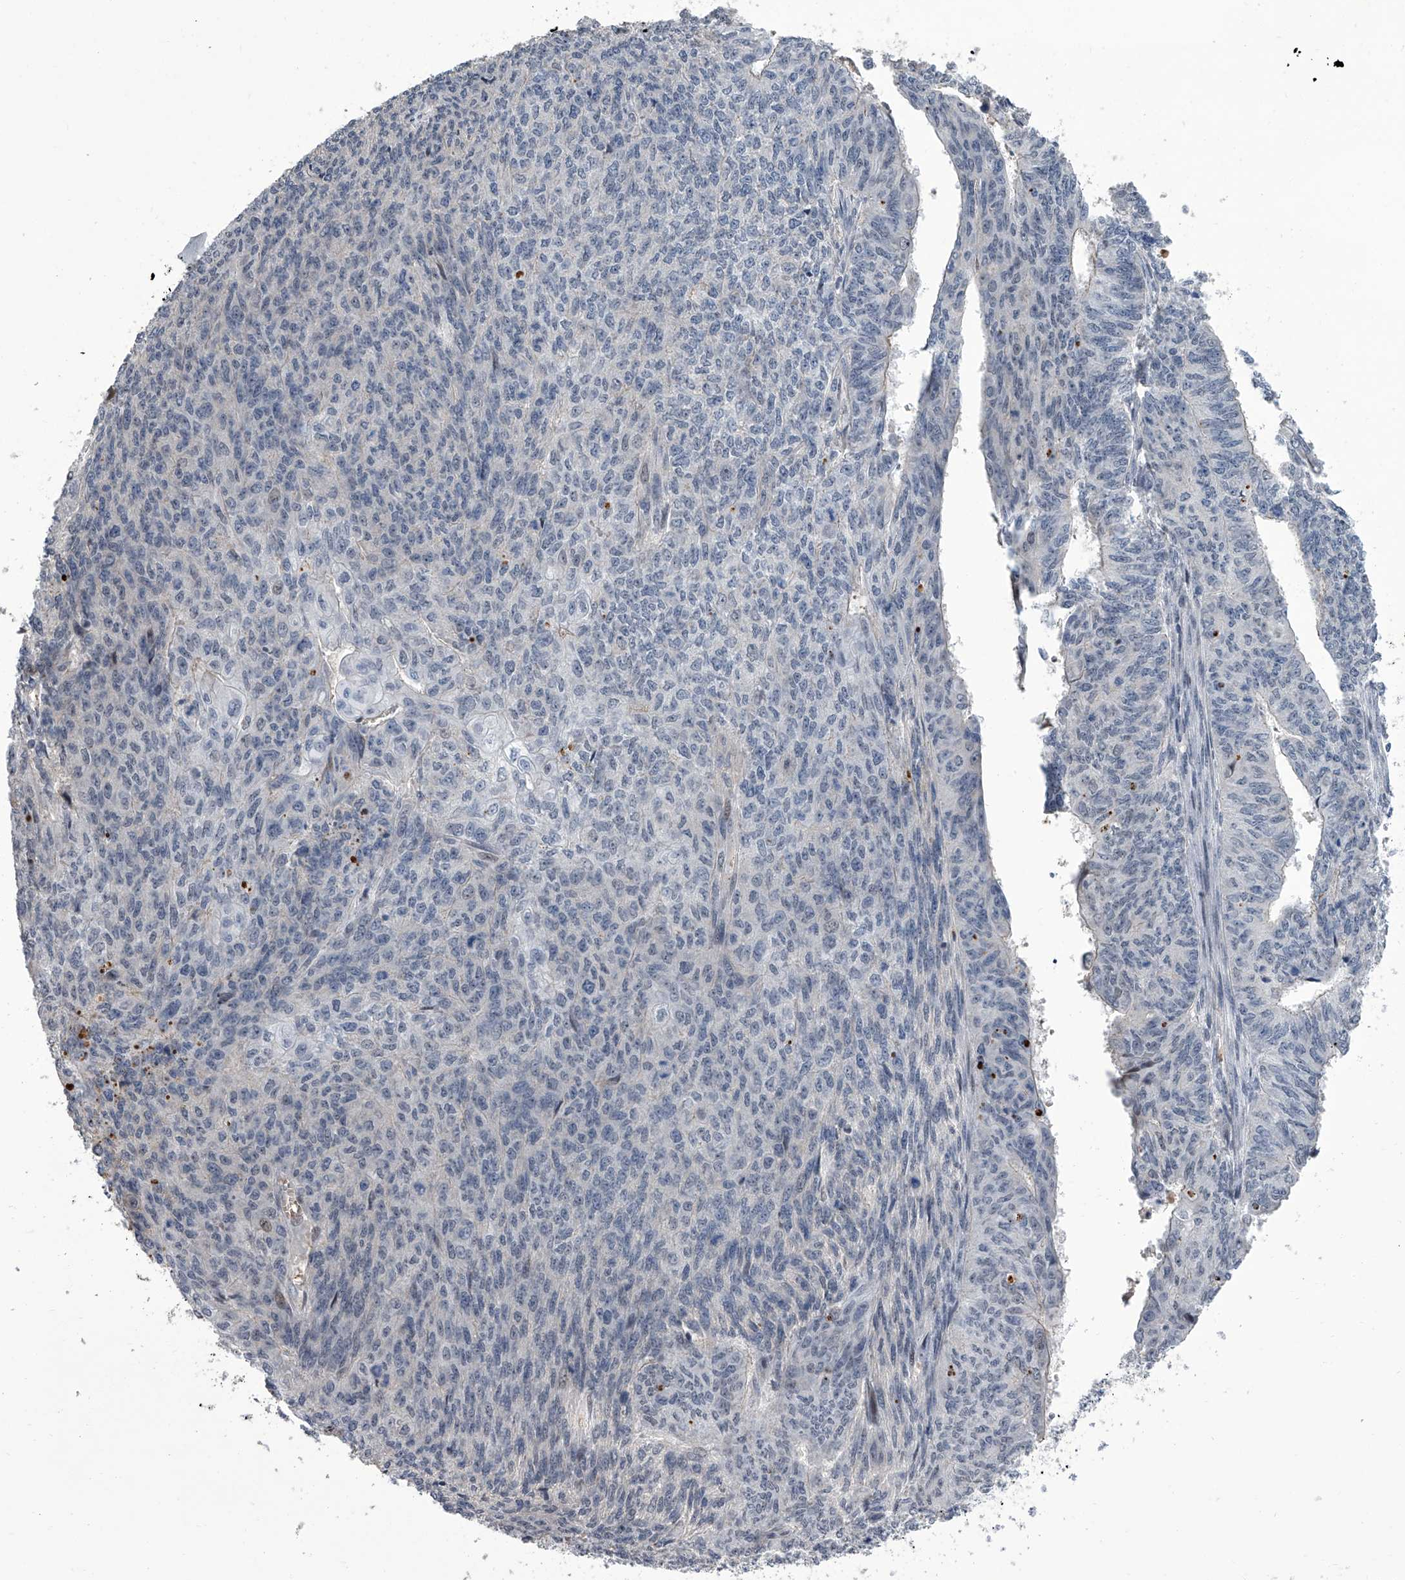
{"staining": {"intensity": "negative", "quantity": "none", "location": "none"}, "tissue": "endometrial cancer", "cell_type": "Tumor cells", "image_type": "cancer", "snomed": [{"axis": "morphology", "description": "Adenocarcinoma, NOS"}, {"axis": "topography", "description": "Endometrium"}], "caption": "DAB immunohistochemical staining of human endometrial adenocarcinoma demonstrates no significant expression in tumor cells. (DAB immunohistochemistry (IHC), high magnification).", "gene": "ZNF426", "patient": {"sex": "female", "age": 32}}